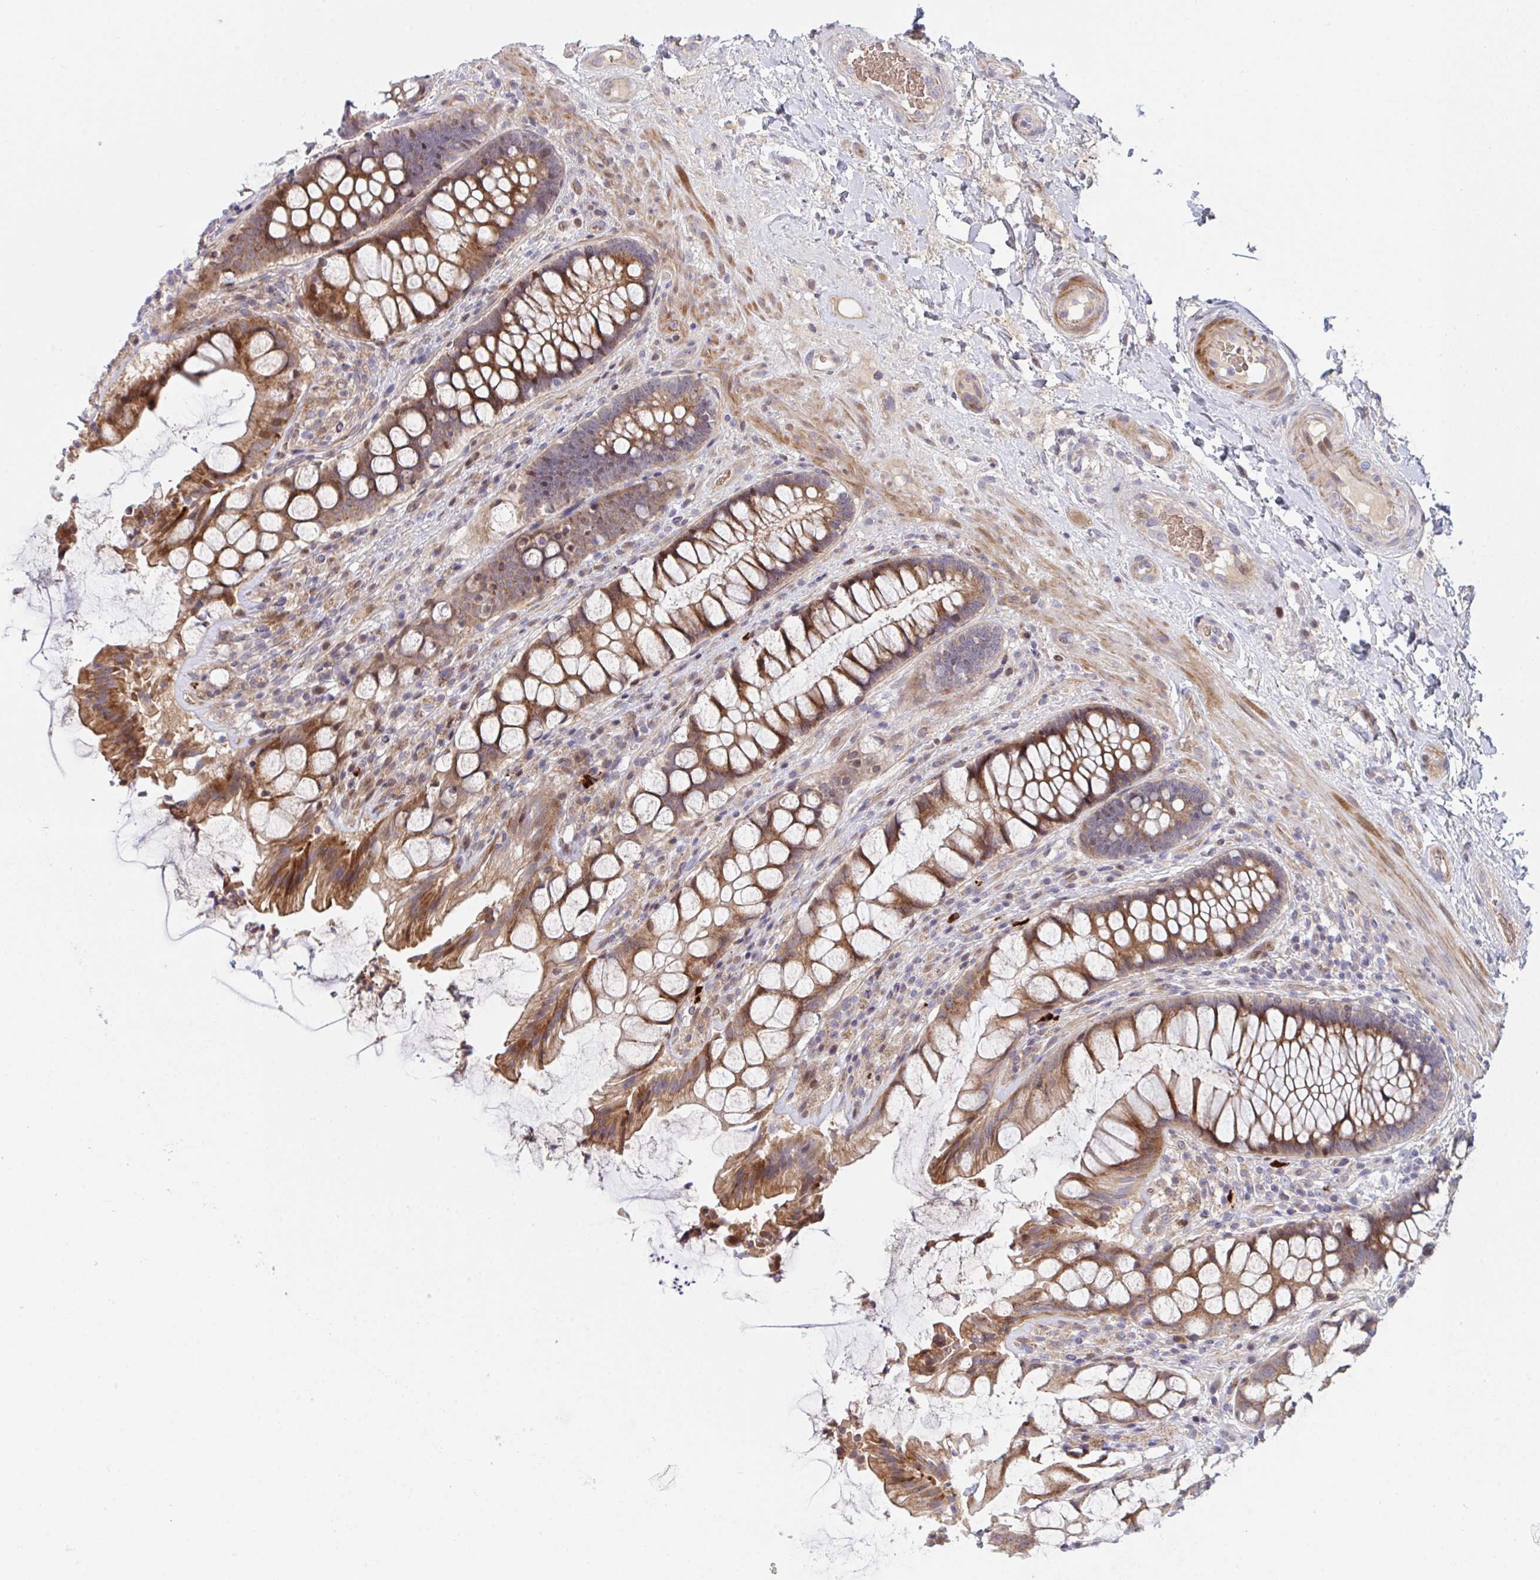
{"staining": {"intensity": "strong", "quantity": ">75%", "location": "cytoplasmic/membranous"}, "tissue": "rectum", "cell_type": "Glandular cells", "image_type": "normal", "snomed": [{"axis": "morphology", "description": "Normal tissue, NOS"}, {"axis": "topography", "description": "Rectum"}], "caption": "Immunohistochemical staining of normal human rectum displays strong cytoplasmic/membranous protein positivity in about >75% of glandular cells.", "gene": "TNFSF4", "patient": {"sex": "female", "age": 58}}